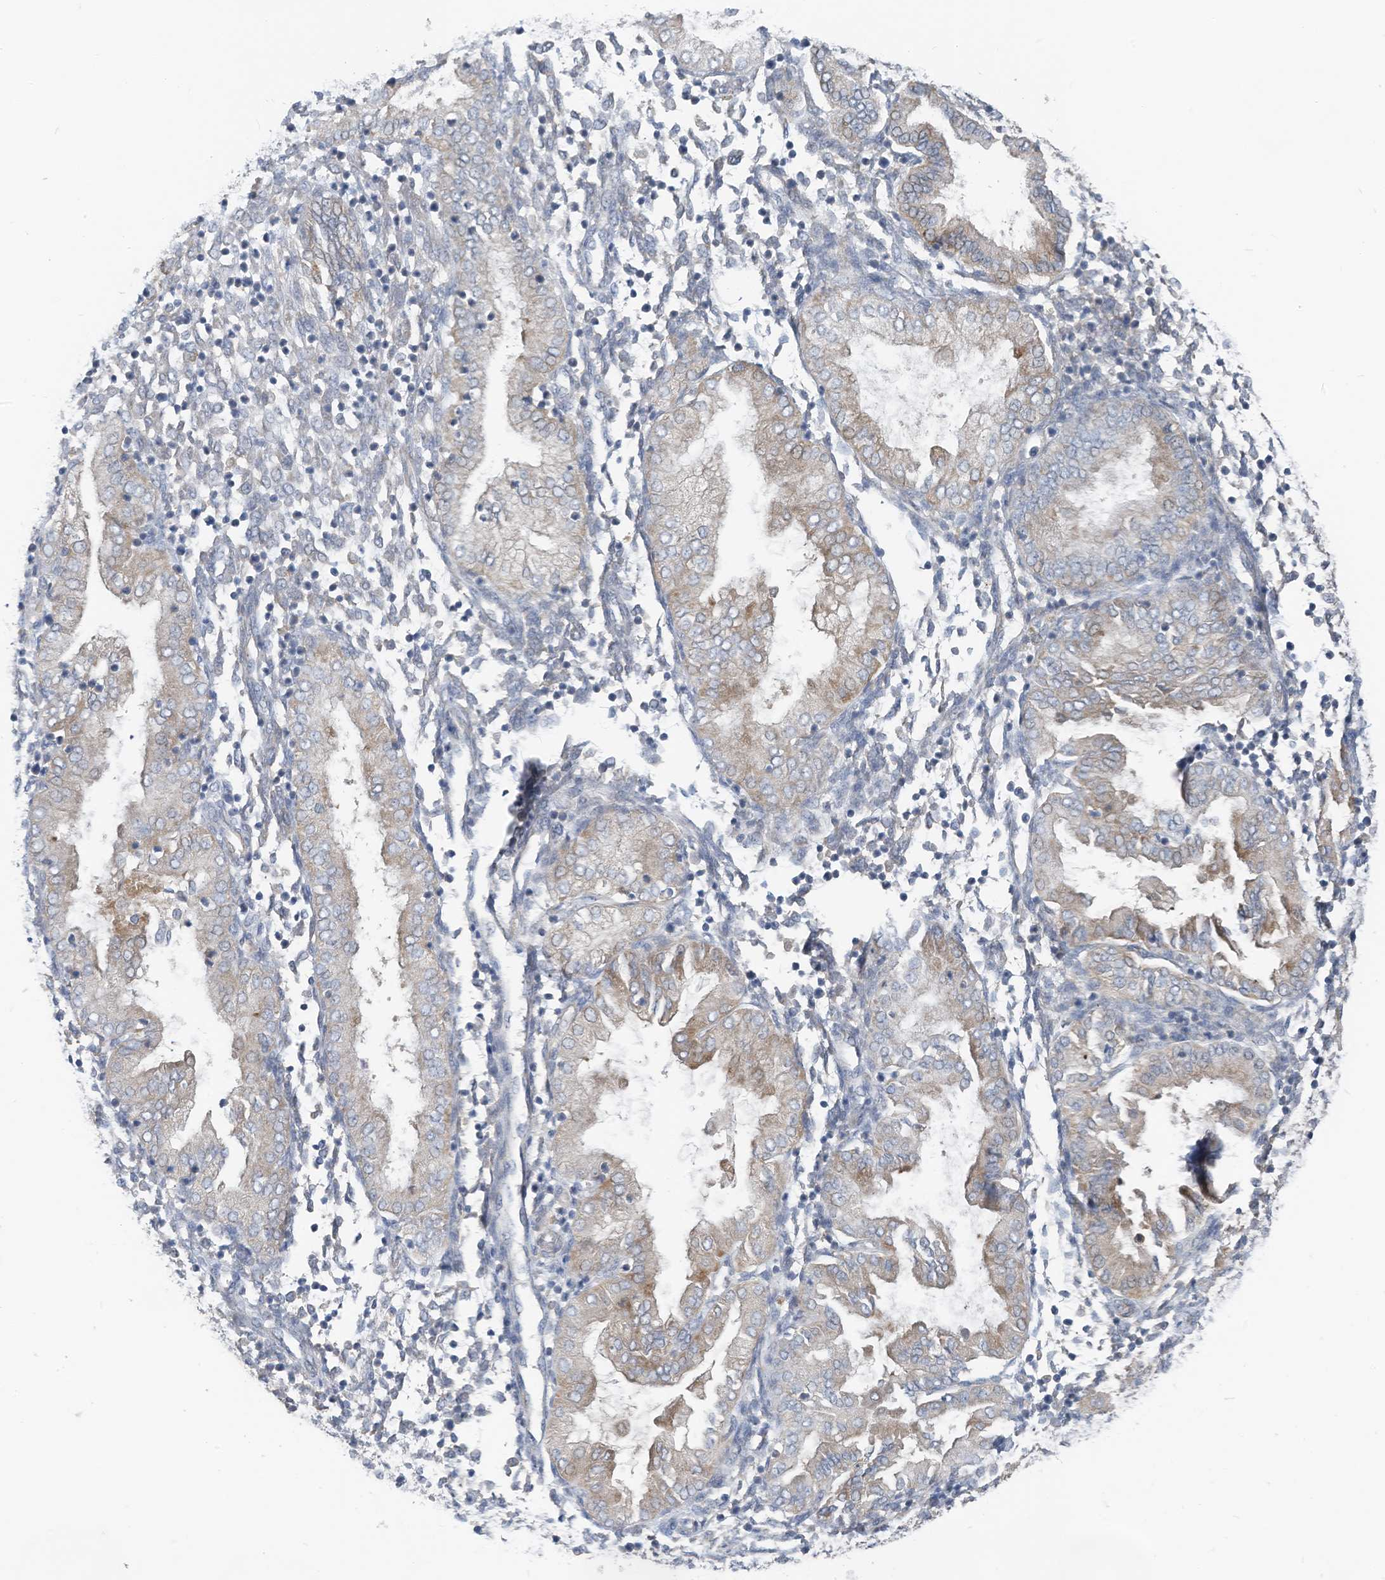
{"staining": {"intensity": "negative", "quantity": "none", "location": "none"}, "tissue": "endometrium", "cell_type": "Cells in endometrial stroma", "image_type": "normal", "snomed": [{"axis": "morphology", "description": "Normal tissue, NOS"}, {"axis": "topography", "description": "Endometrium"}], "caption": "Human endometrium stained for a protein using immunohistochemistry reveals no expression in cells in endometrial stroma.", "gene": "LDAH", "patient": {"sex": "female", "age": 53}}